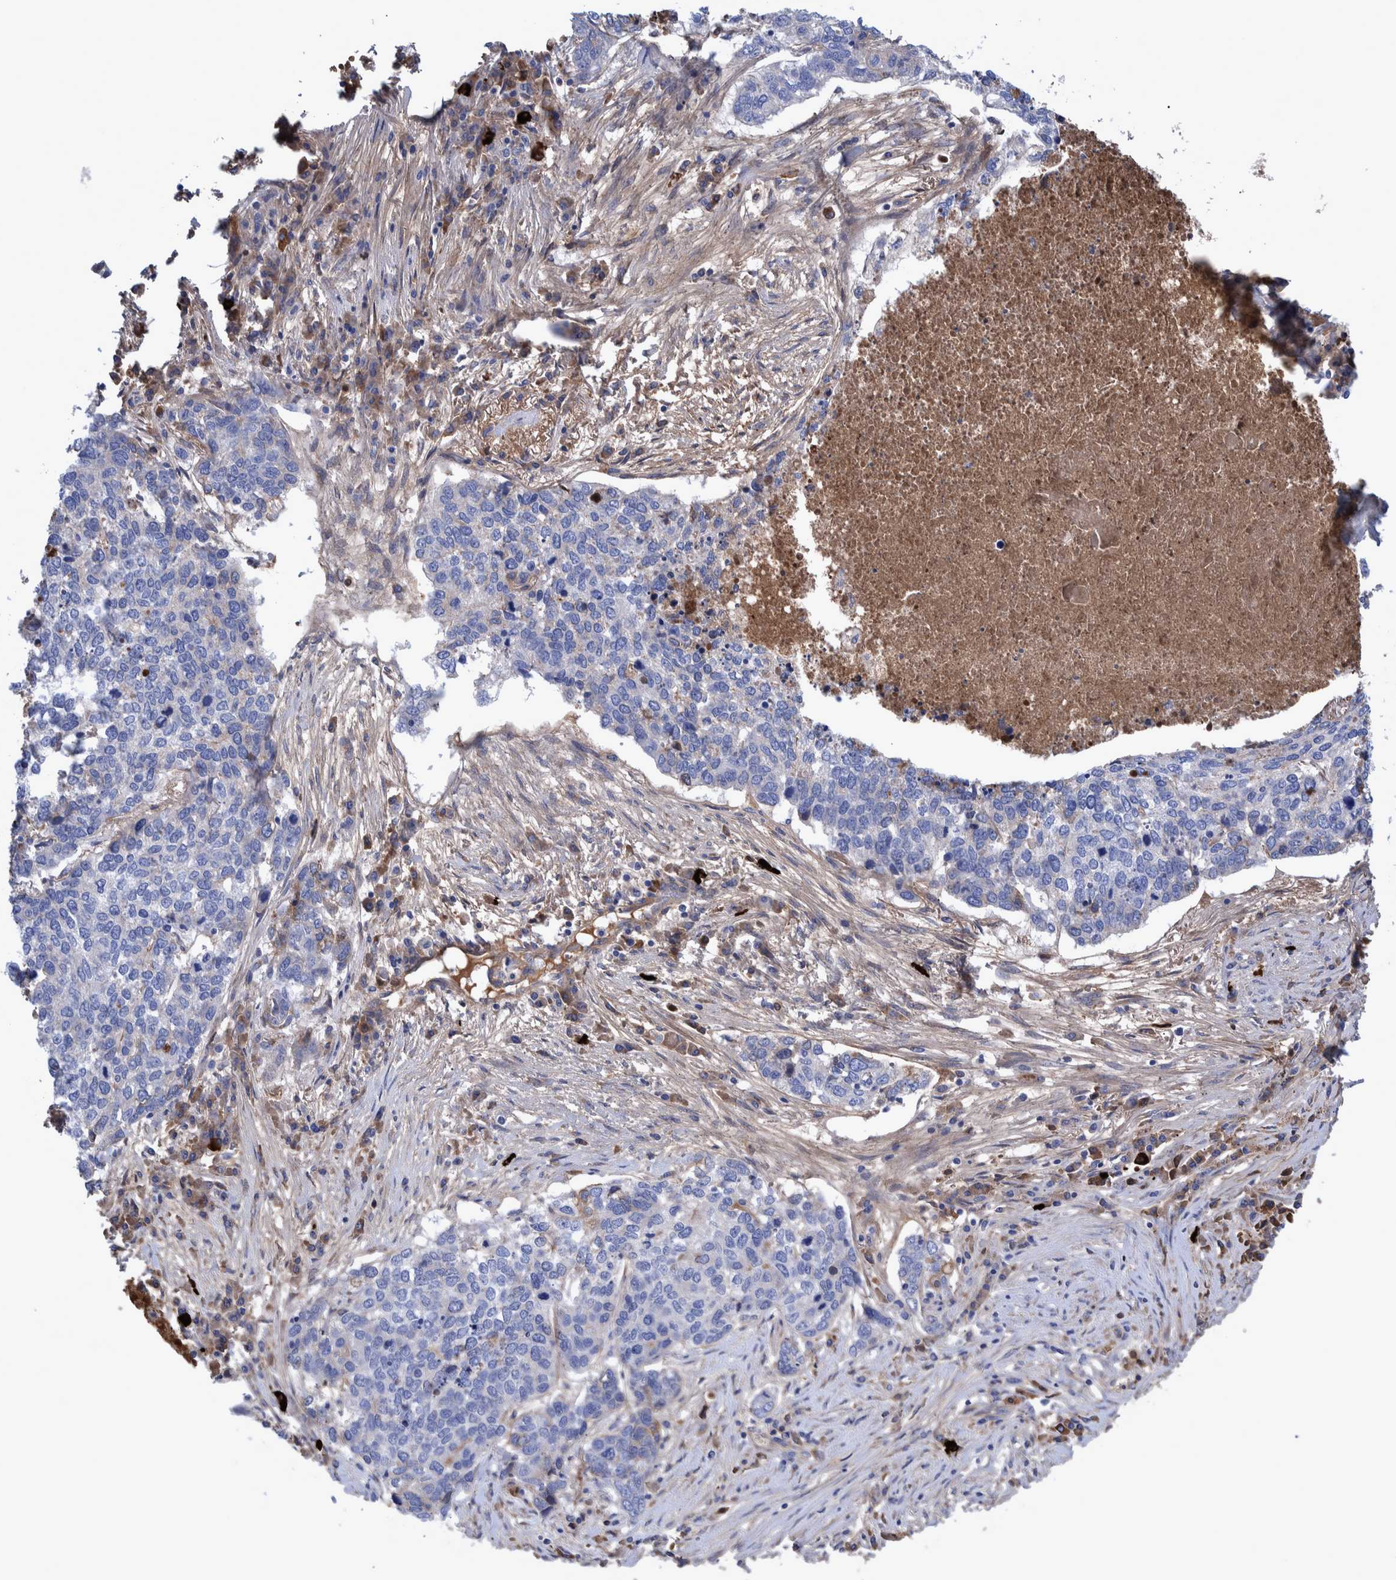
{"staining": {"intensity": "negative", "quantity": "none", "location": "none"}, "tissue": "lung cancer", "cell_type": "Tumor cells", "image_type": "cancer", "snomed": [{"axis": "morphology", "description": "Squamous cell carcinoma, NOS"}, {"axis": "topography", "description": "Lung"}], "caption": "Lung squamous cell carcinoma was stained to show a protein in brown. There is no significant expression in tumor cells. (DAB immunohistochemistry with hematoxylin counter stain).", "gene": "DLL4", "patient": {"sex": "female", "age": 63}}